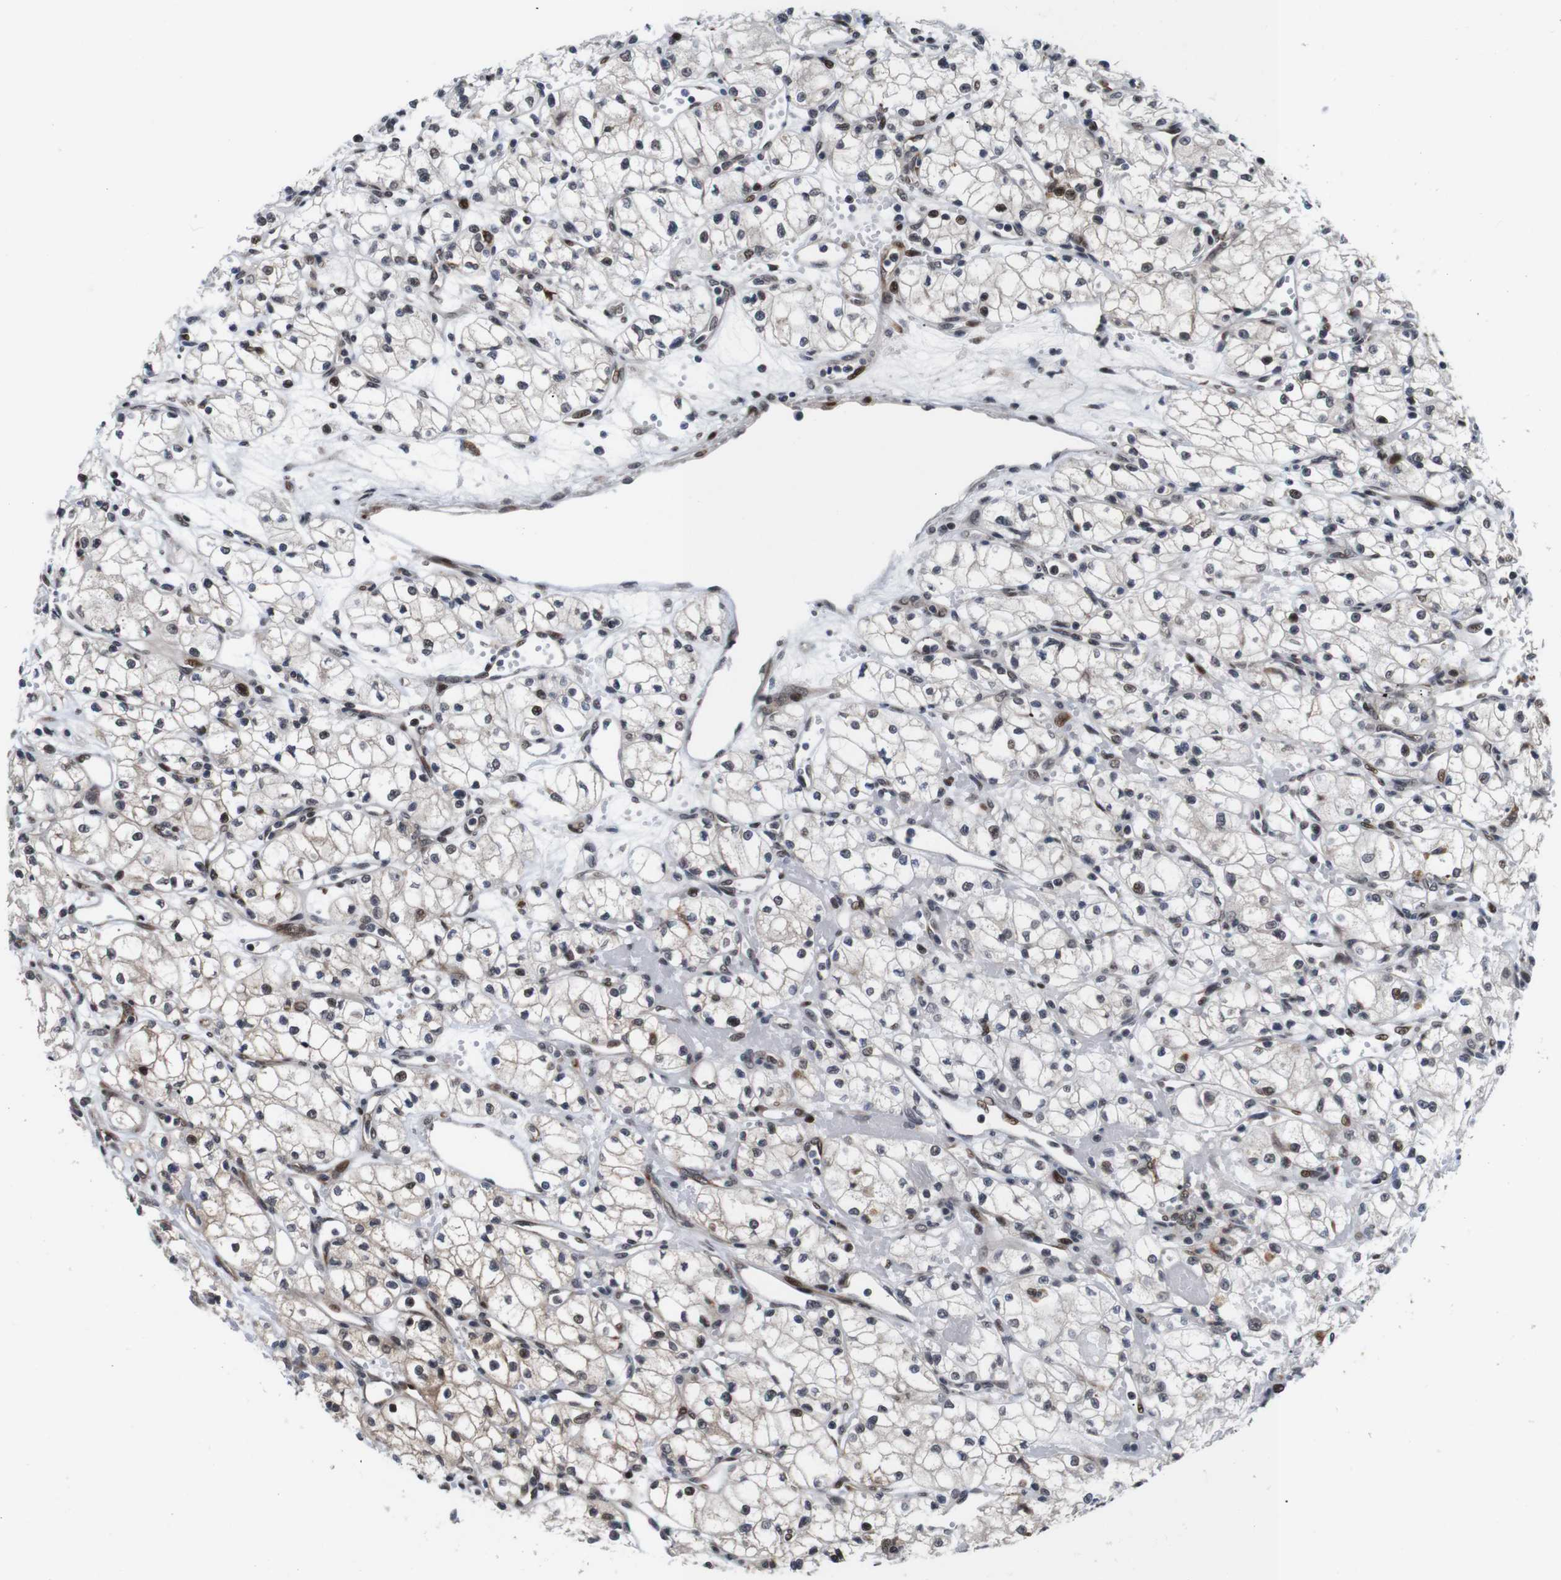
{"staining": {"intensity": "weak", "quantity": "25%-75%", "location": "nuclear"}, "tissue": "renal cancer", "cell_type": "Tumor cells", "image_type": "cancer", "snomed": [{"axis": "morphology", "description": "Normal tissue, NOS"}, {"axis": "morphology", "description": "Adenocarcinoma, NOS"}, {"axis": "topography", "description": "Kidney"}], "caption": "Renal cancer was stained to show a protein in brown. There is low levels of weak nuclear expression in about 25%-75% of tumor cells.", "gene": "EIF4G1", "patient": {"sex": "male", "age": 59}}